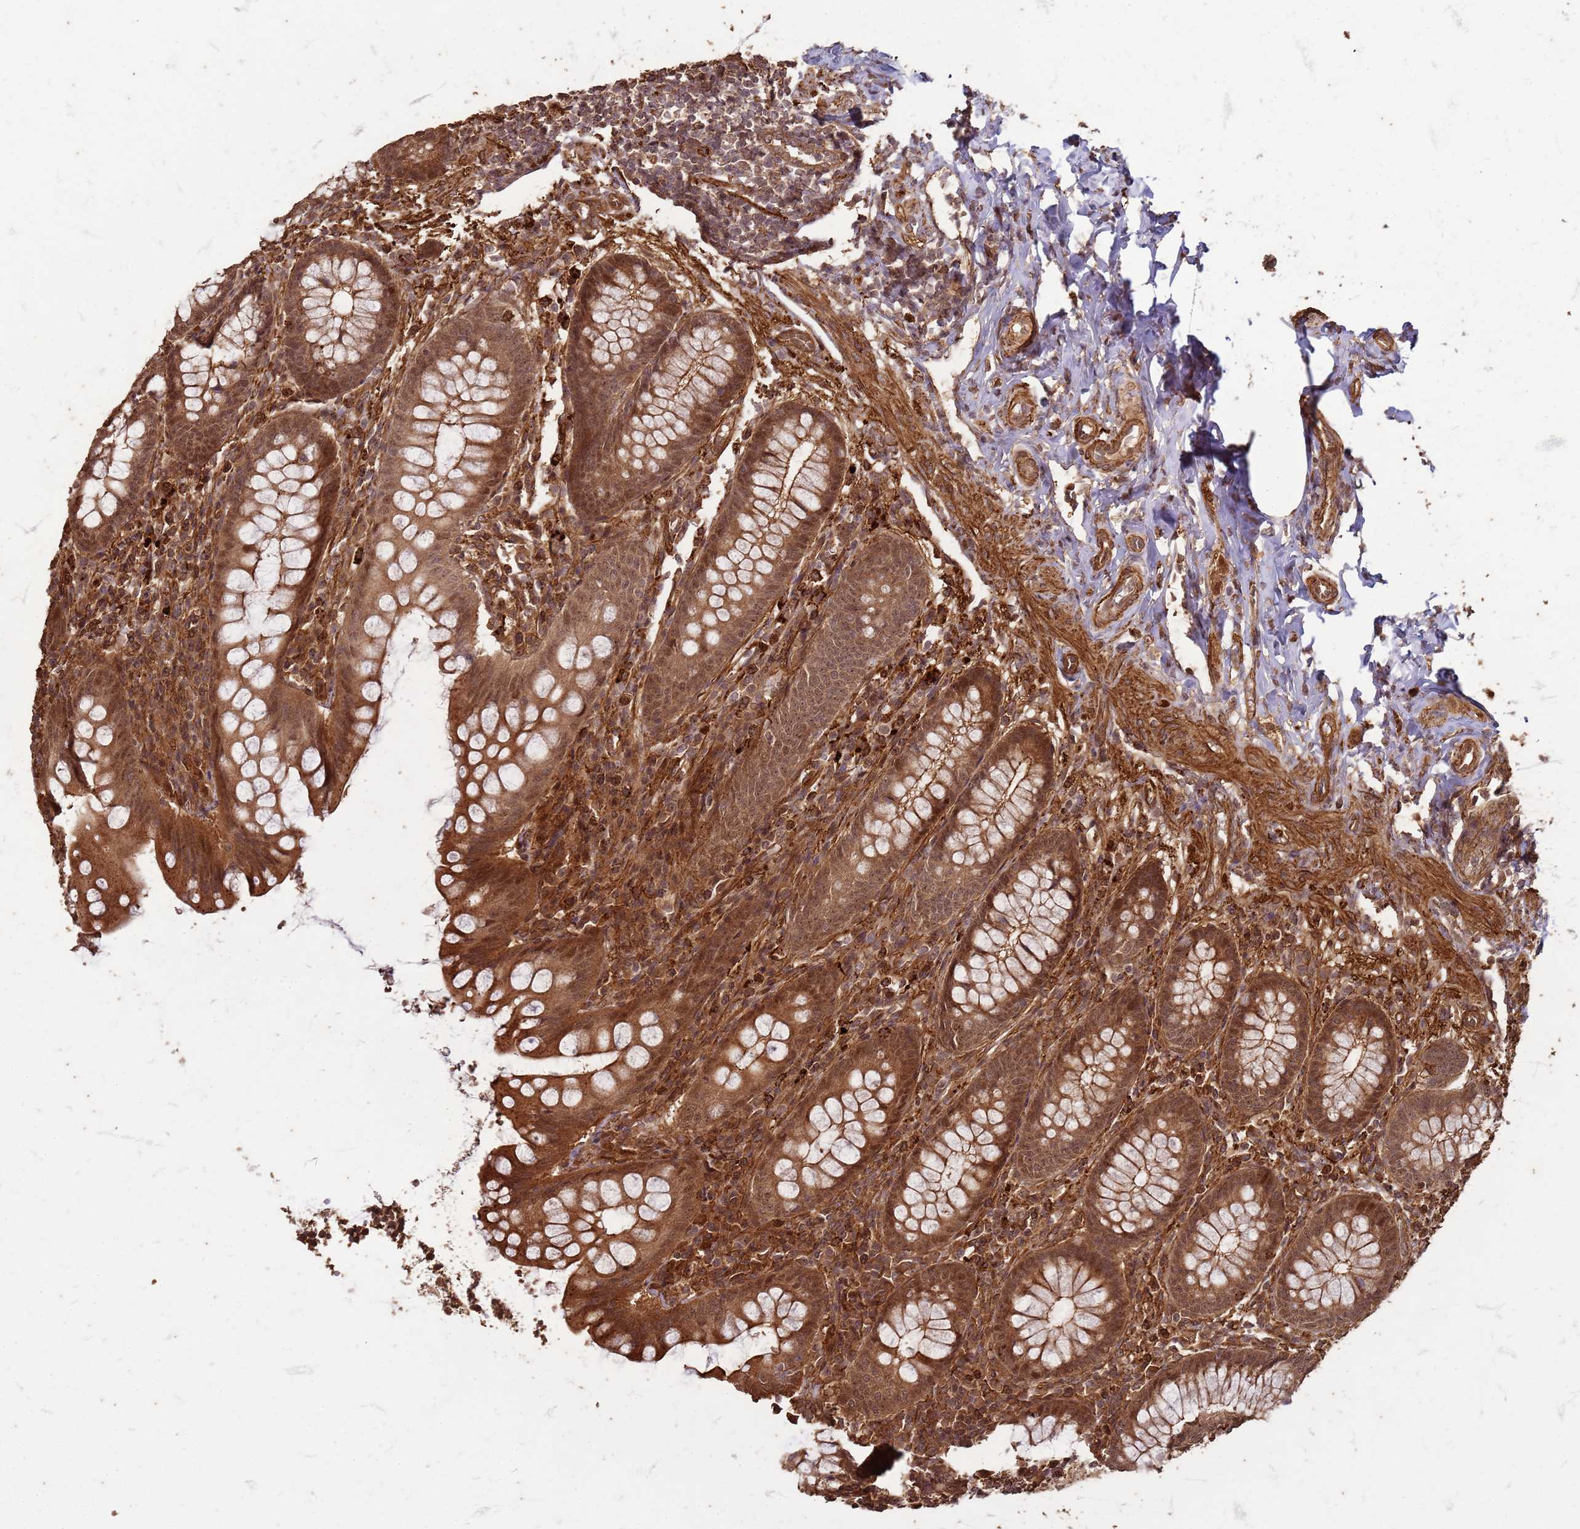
{"staining": {"intensity": "moderate", "quantity": ">75%", "location": "cytoplasmic/membranous,nuclear"}, "tissue": "appendix", "cell_type": "Glandular cells", "image_type": "normal", "snomed": [{"axis": "morphology", "description": "Normal tissue, NOS"}, {"axis": "topography", "description": "Appendix"}], "caption": "Human appendix stained for a protein (brown) displays moderate cytoplasmic/membranous,nuclear positive staining in approximately >75% of glandular cells.", "gene": "KIF26A", "patient": {"sex": "female", "age": 33}}